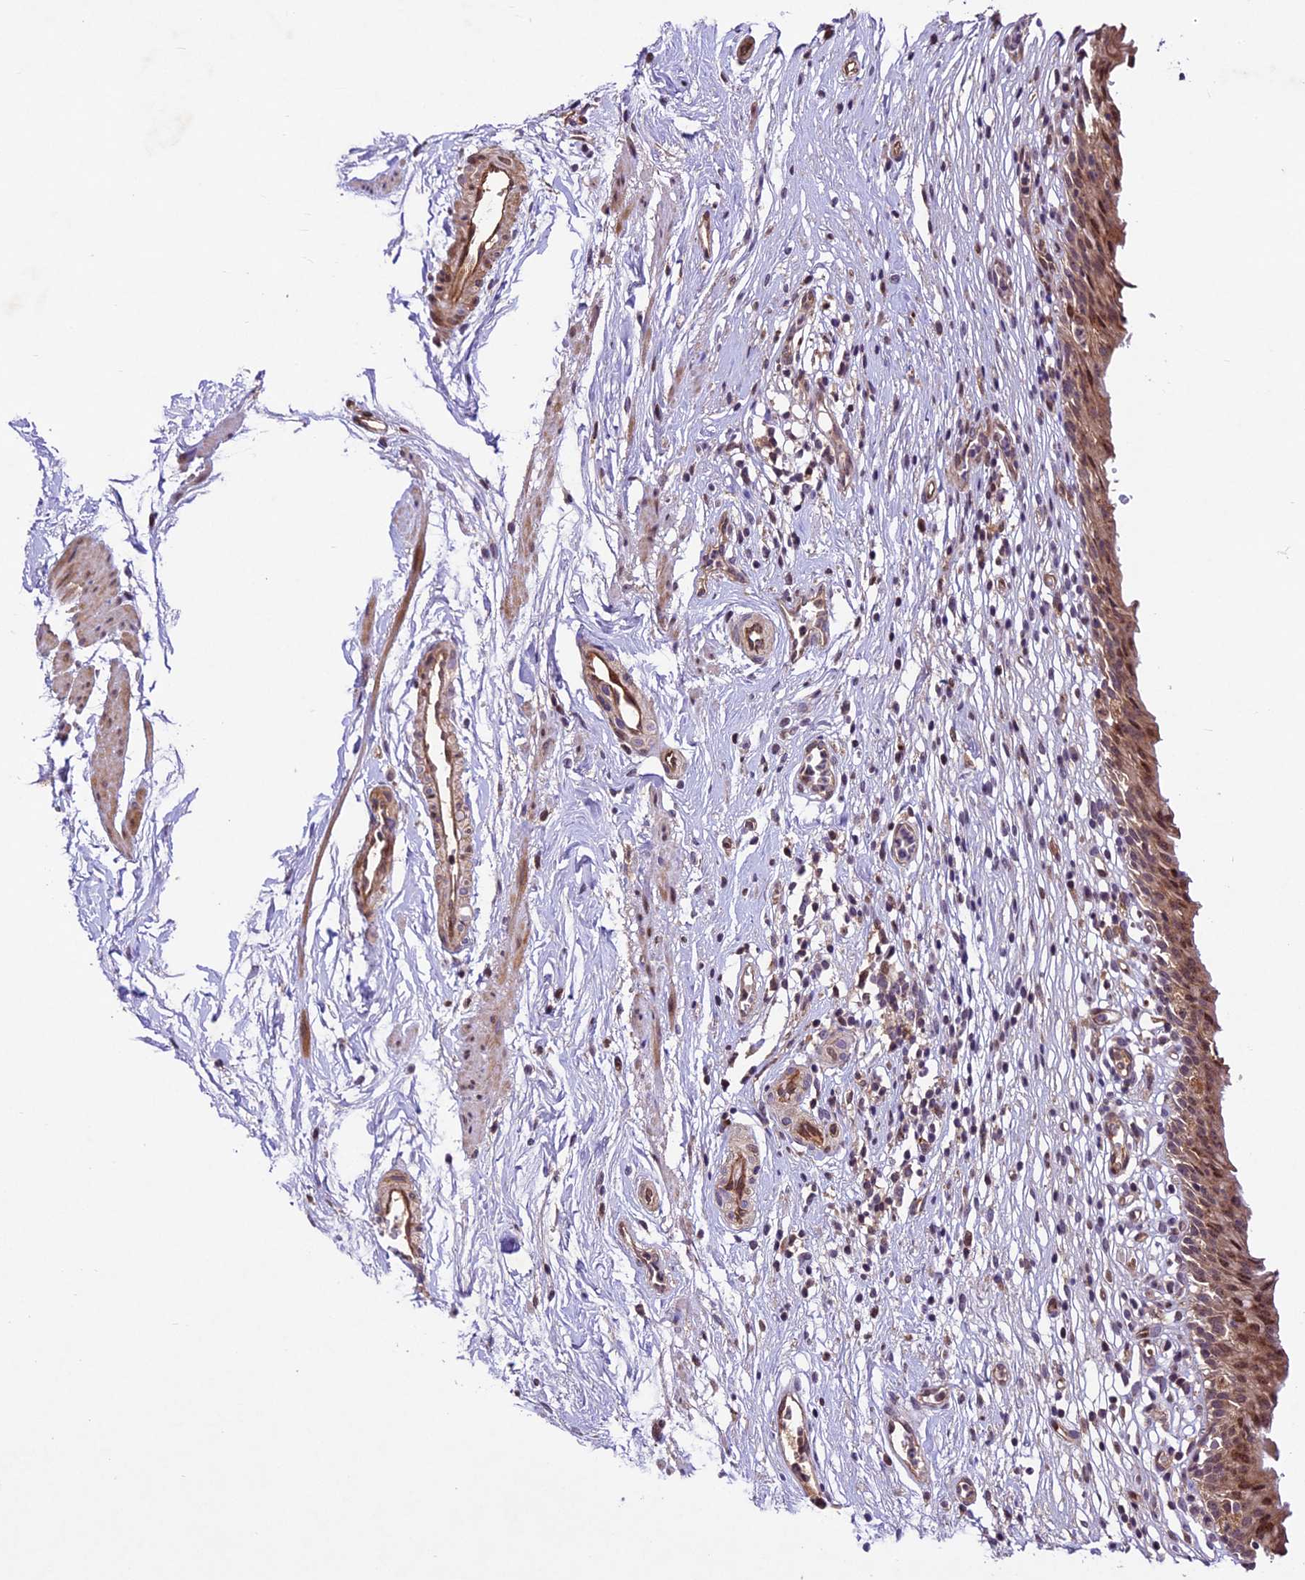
{"staining": {"intensity": "moderate", "quantity": ">75%", "location": "cytoplasmic/membranous,nuclear"}, "tissue": "urinary bladder", "cell_type": "Urothelial cells", "image_type": "normal", "snomed": [{"axis": "morphology", "description": "Normal tissue, NOS"}, {"axis": "morphology", "description": "Inflammation, NOS"}, {"axis": "topography", "description": "Urinary bladder"}], "caption": "An image of urinary bladder stained for a protein shows moderate cytoplasmic/membranous,nuclear brown staining in urothelial cells.", "gene": "CCSER1", "patient": {"sex": "male", "age": 63}}